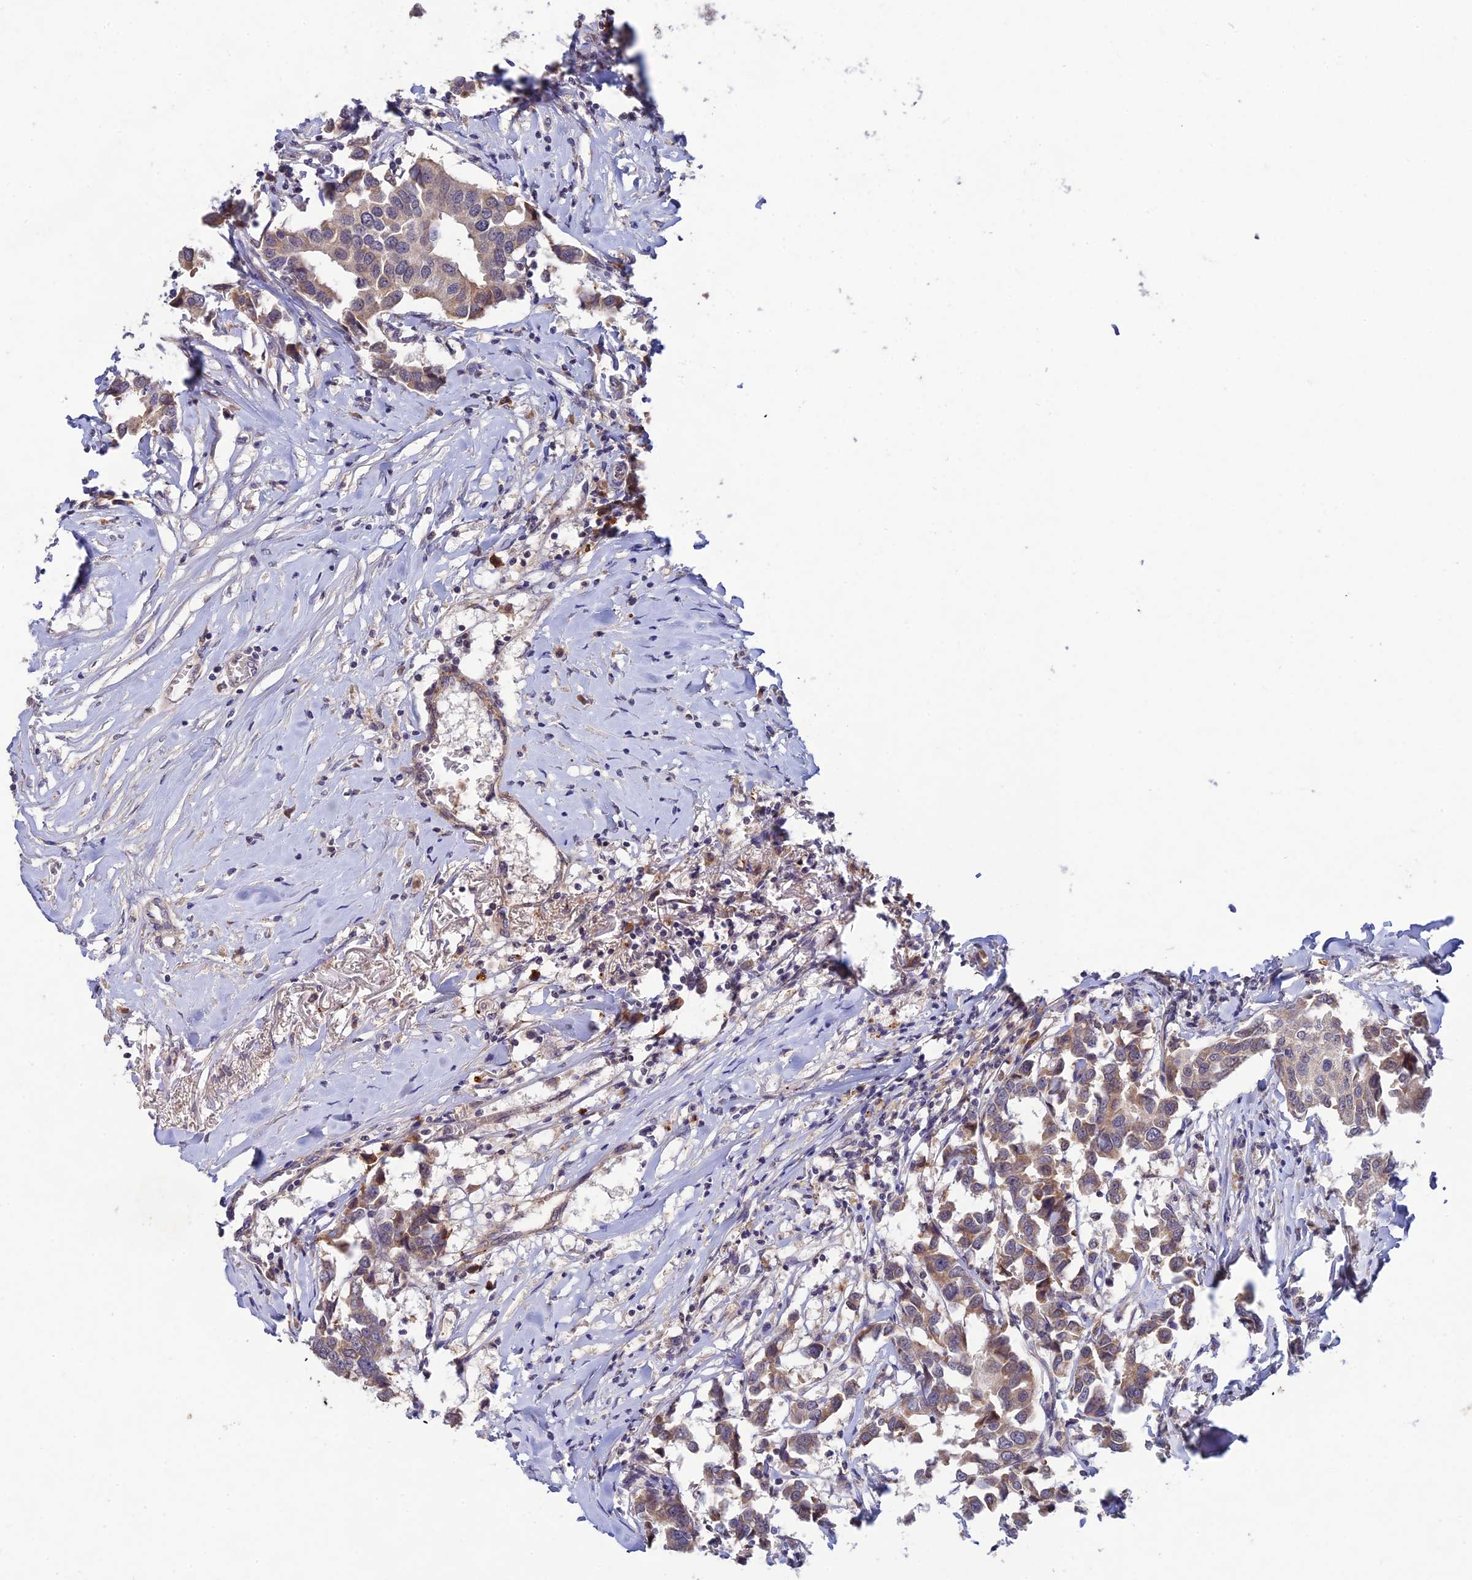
{"staining": {"intensity": "weak", "quantity": "25%-75%", "location": "cytoplasmic/membranous"}, "tissue": "breast cancer", "cell_type": "Tumor cells", "image_type": "cancer", "snomed": [{"axis": "morphology", "description": "Duct carcinoma"}, {"axis": "topography", "description": "Breast"}], "caption": "An image of human breast cancer stained for a protein demonstrates weak cytoplasmic/membranous brown staining in tumor cells.", "gene": "CHST5", "patient": {"sex": "female", "age": 80}}